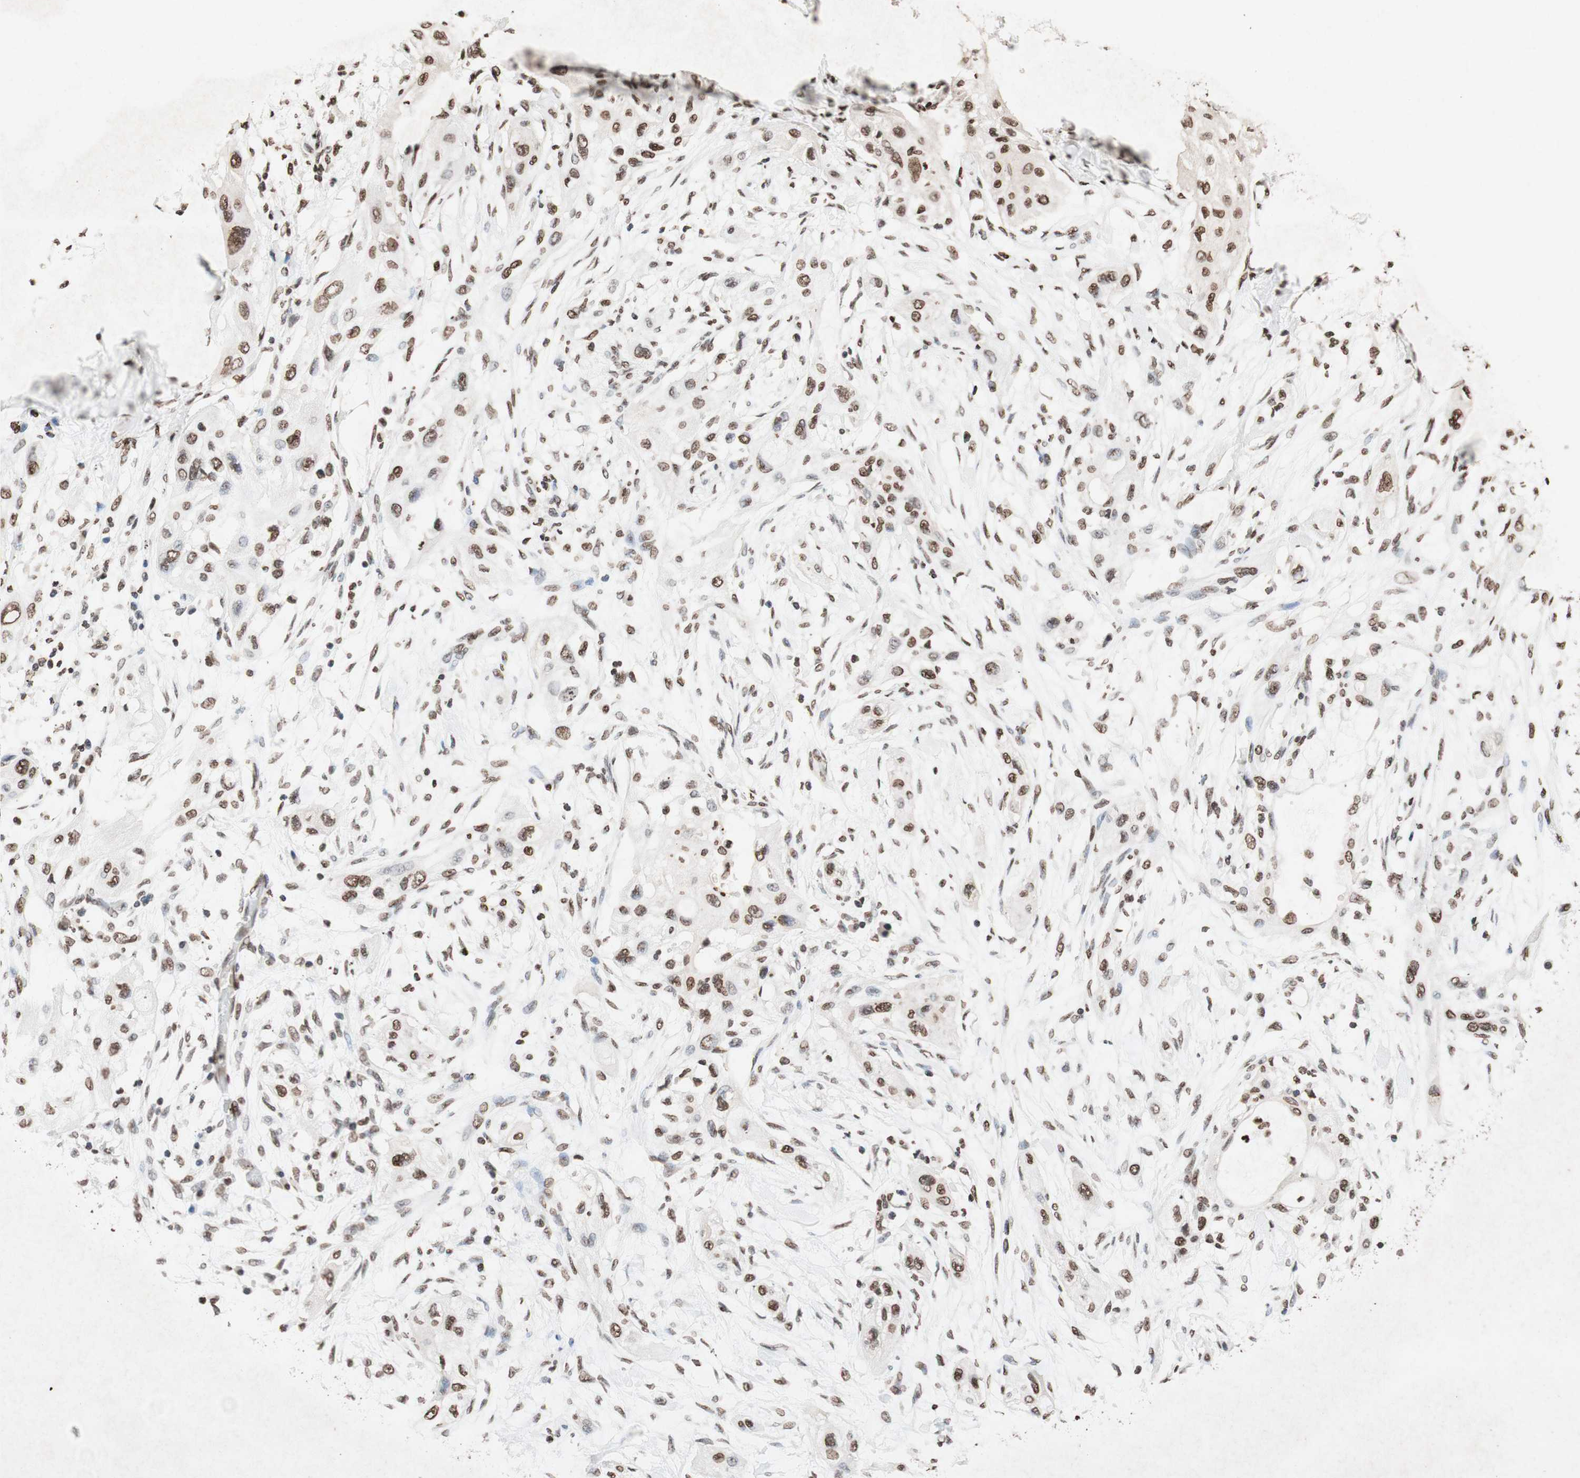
{"staining": {"intensity": "moderate", "quantity": ">75%", "location": "nuclear"}, "tissue": "lung cancer", "cell_type": "Tumor cells", "image_type": "cancer", "snomed": [{"axis": "morphology", "description": "Squamous cell carcinoma, NOS"}, {"axis": "topography", "description": "Lung"}], "caption": "Protein expression analysis of human lung squamous cell carcinoma reveals moderate nuclear expression in about >75% of tumor cells. (IHC, brightfield microscopy, high magnification).", "gene": "NCOA3", "patient": {"sex": "female", "age": 47}}